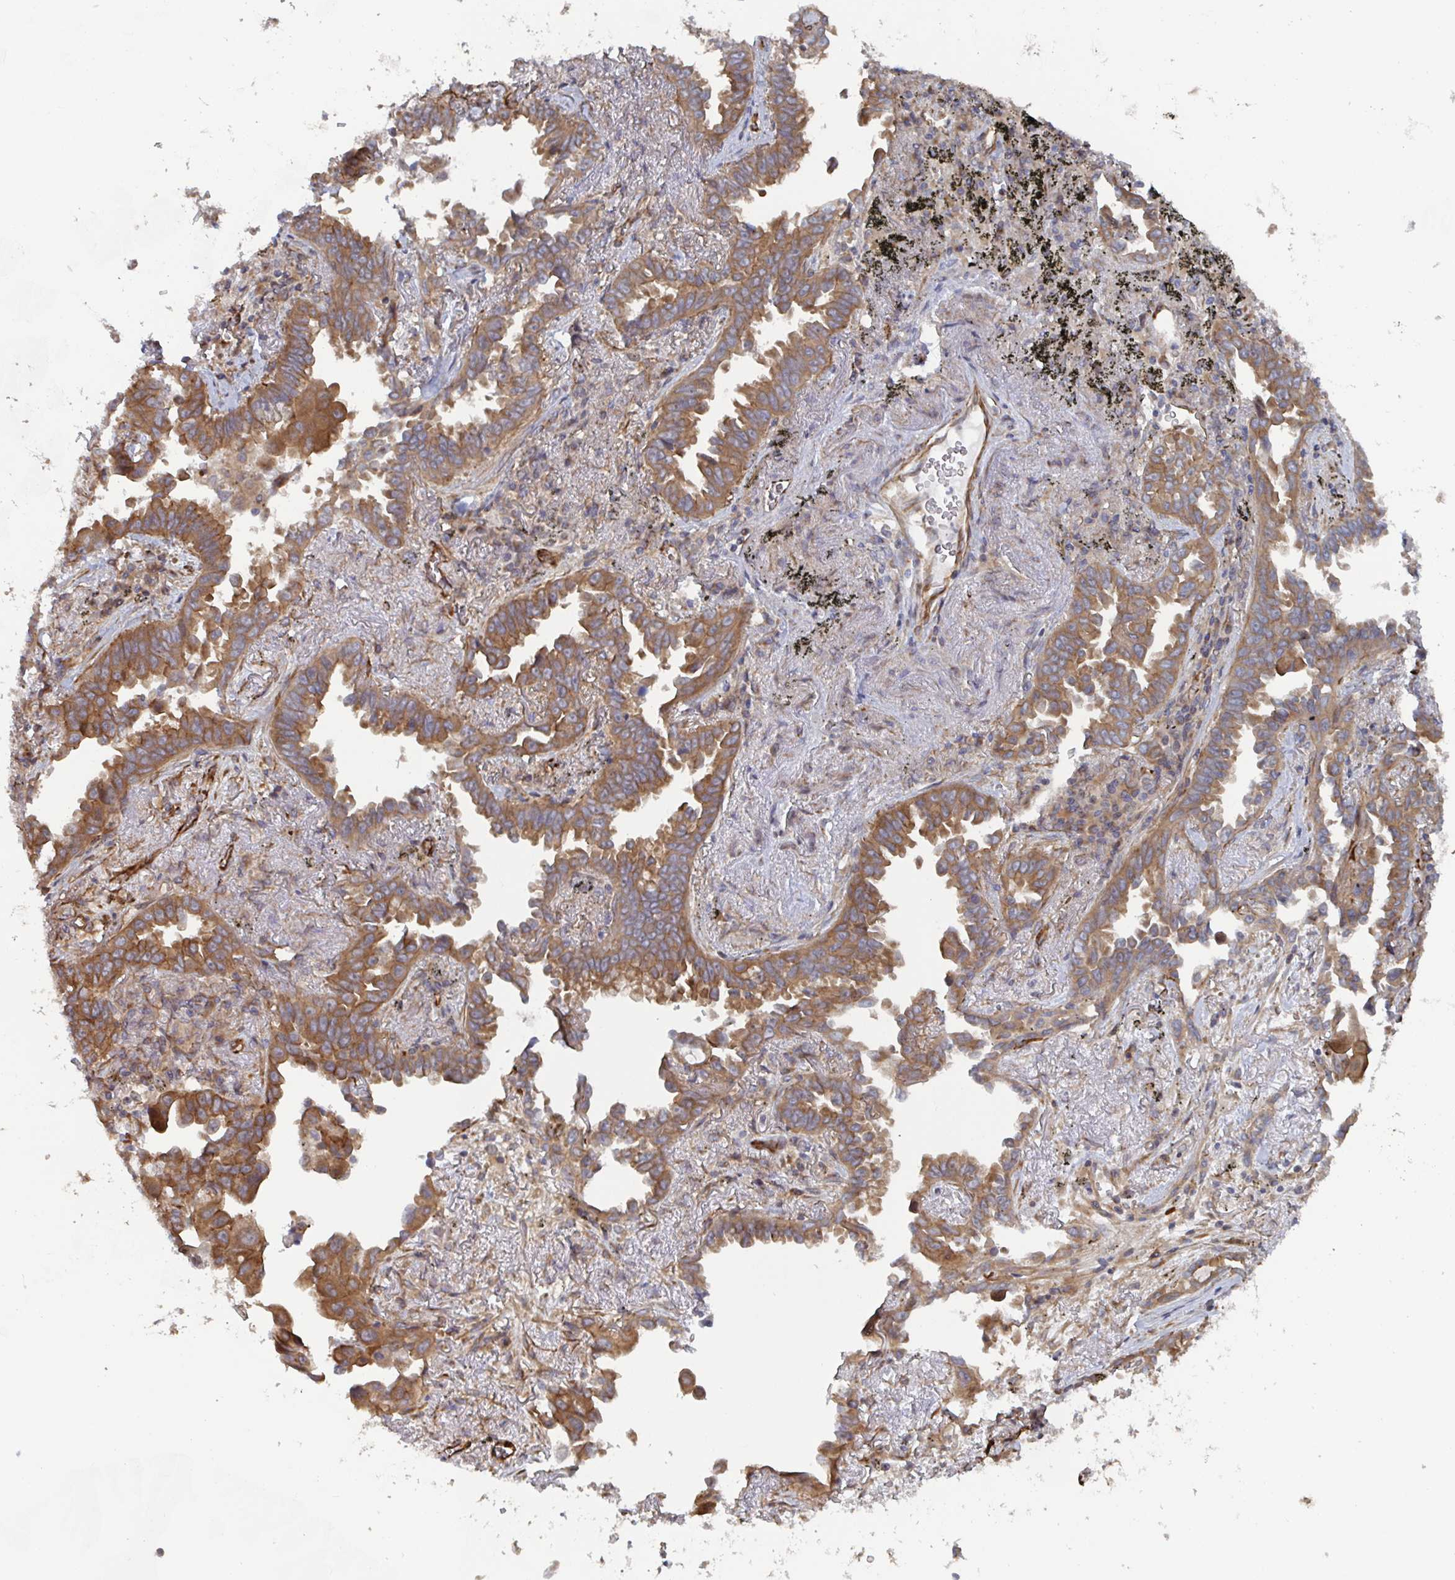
{"staining": {"intensity": "moderate", "quantity": ">75%", "location": "cytoplasmic/membranous"}, "tissue": "lung cancer", "cell_type": "Tumor cells", "image_type": "cancer", "snomed": [{"axis": "morphology", "description": "Adenocarcinoma, NOS"}, {"axis": "topography", "description": "Lung"}], "caption": "Lung cancer (adenocarcinoma) stained for a protein displays moderate cytoplasmic/membranous positivity in tumor cells.", "gene": "DVL3", "patient": {"sex": "male", "age": 68}}